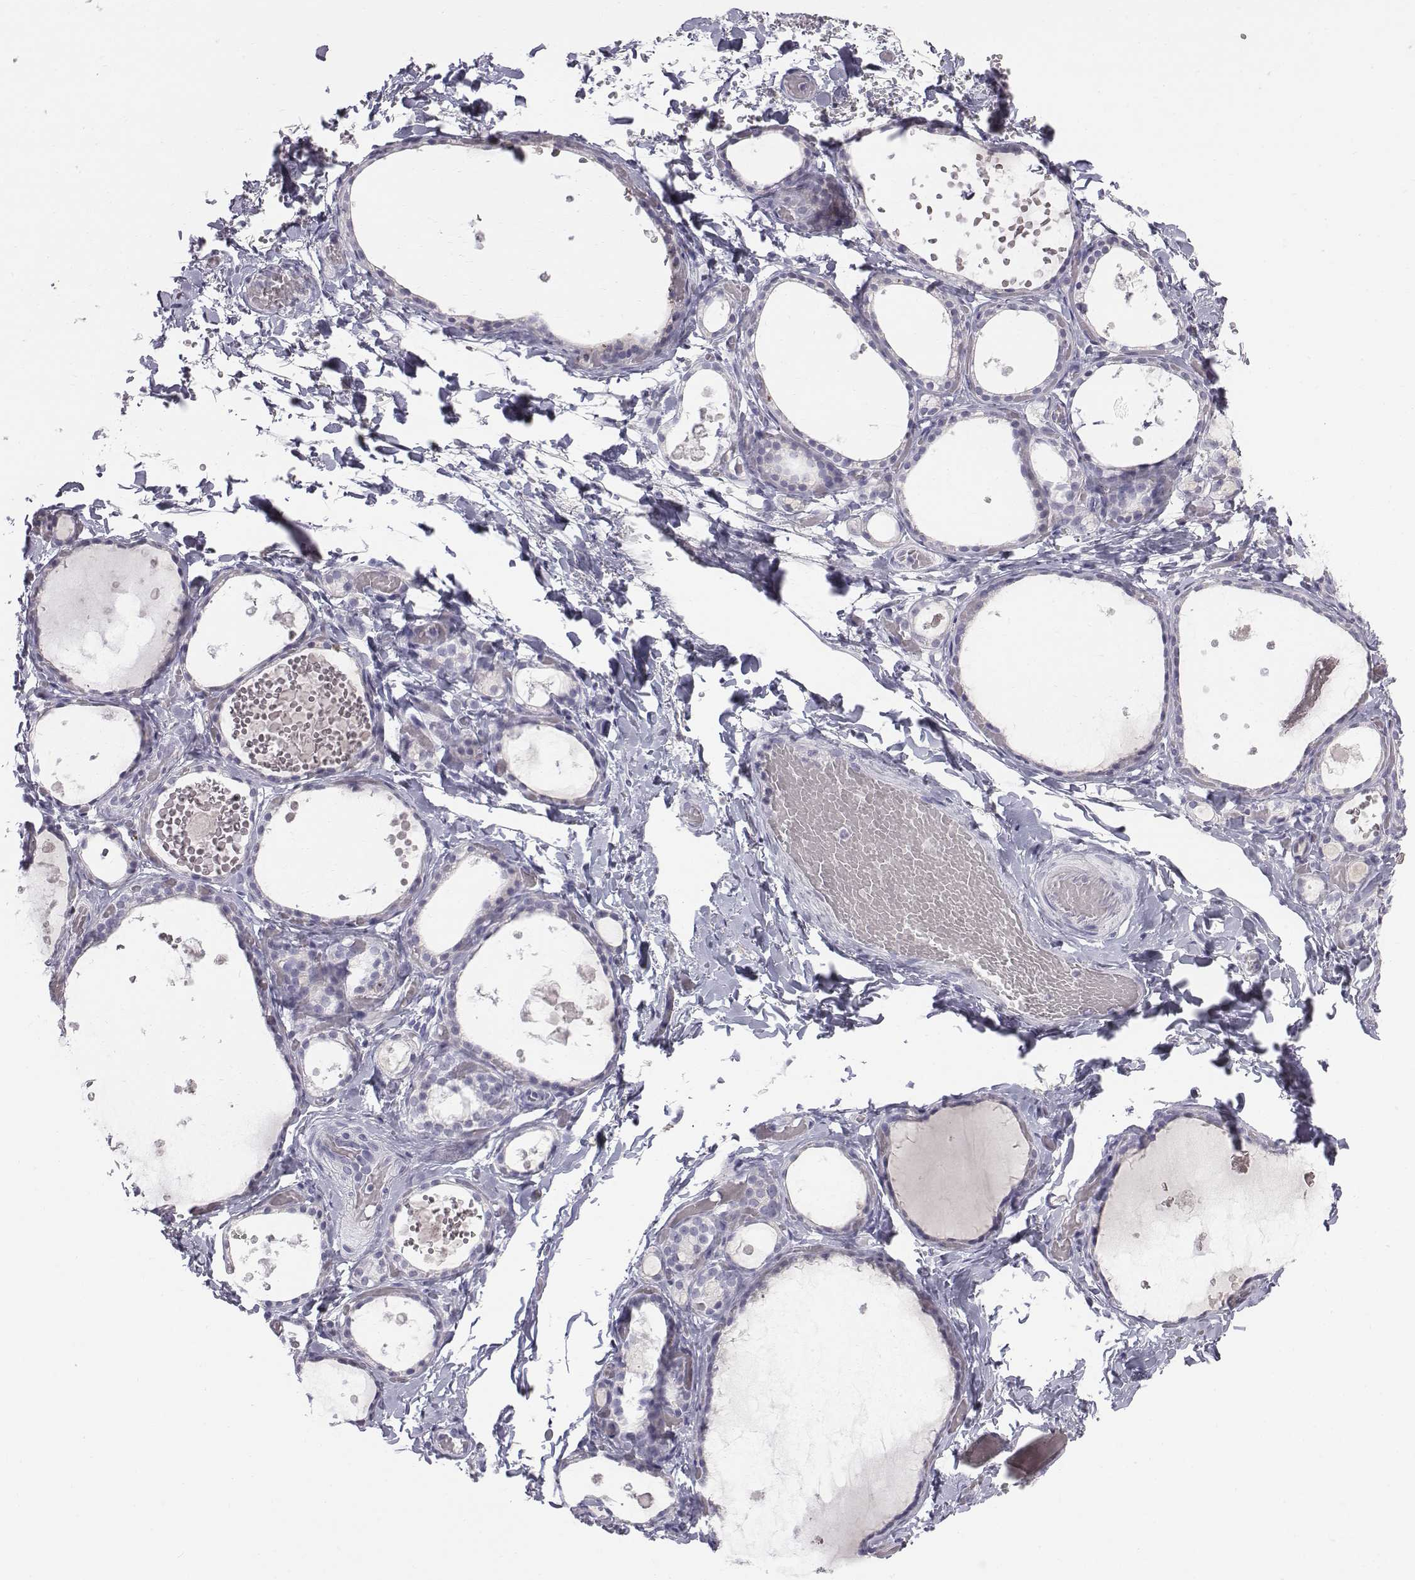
{"staining": {"intensity": "negative", "quantity": "none", "location": "none"}, "tissue": "thyroid gland", "cell_type": "Glandular cells", "image_type": "normal", "snomed": [{"axis": "morphology", "description": "Normal tissue, NOS"}, {"axis": "topography", "description": "Thyroid gland"}], "caption": "The micrograph reveals no significant expression in glandular cells of thyroid gland. (DAB (3,3'-diaminobenzidine) IHC, high magnification).", "gene": "C6orf58", "patient": {"sex": "female", "age": 56}}